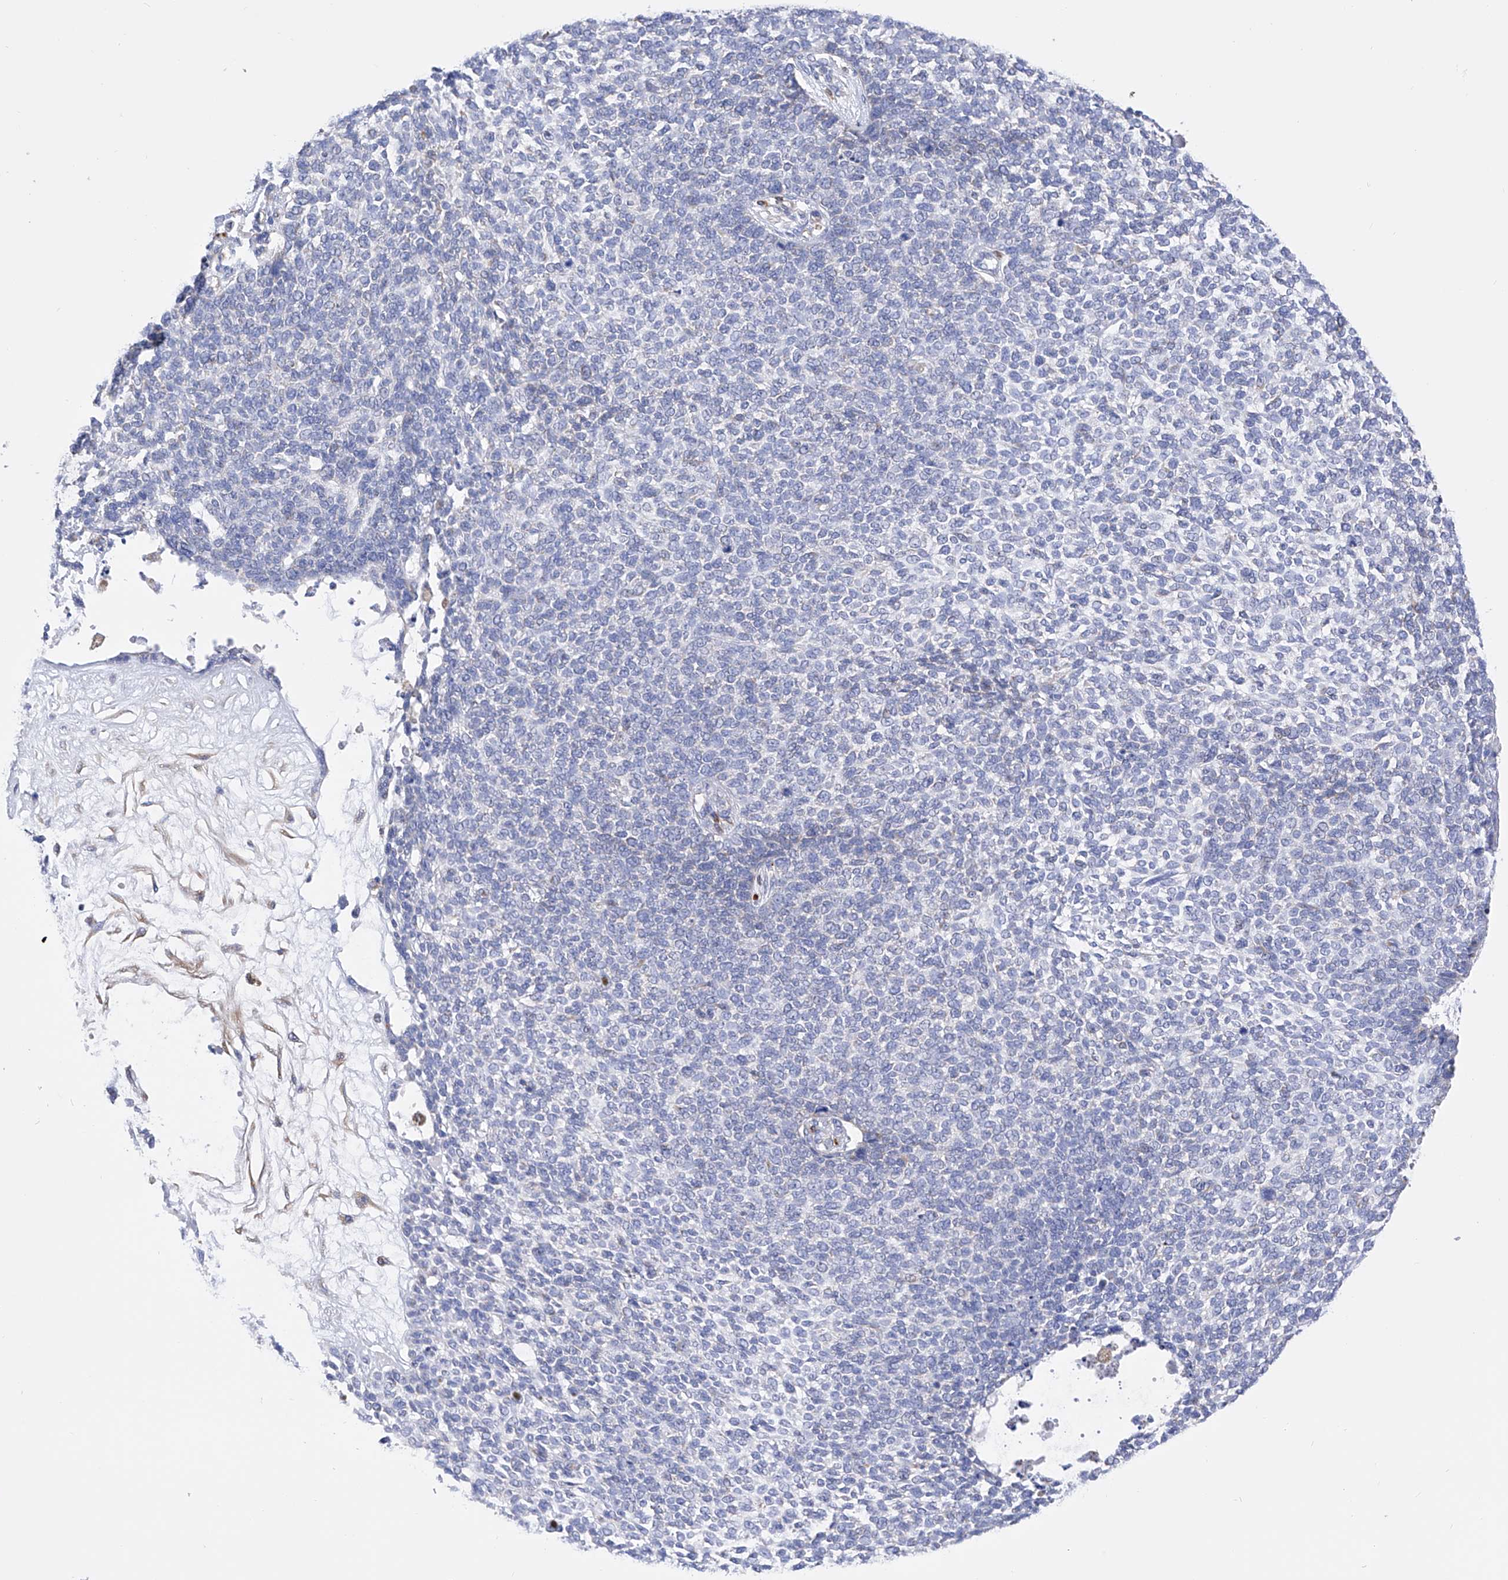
{"staining": {"intensity": "negative", "quantity": "none", "location": "none"}, "tissue": "skin cancer", "cell_type": "Tumor cells", "image_type": "cancer", "snomed": [{"axis": "morphology", "description": "Basal cell carcinoma"}, {"axis": "topography", "description": "Skin"}], "caption": "There is no significant expression in tumor cells of skin basal cell carcinoma.", "gene": "FLG", "patient": {"sex": "female", "age": 84}}